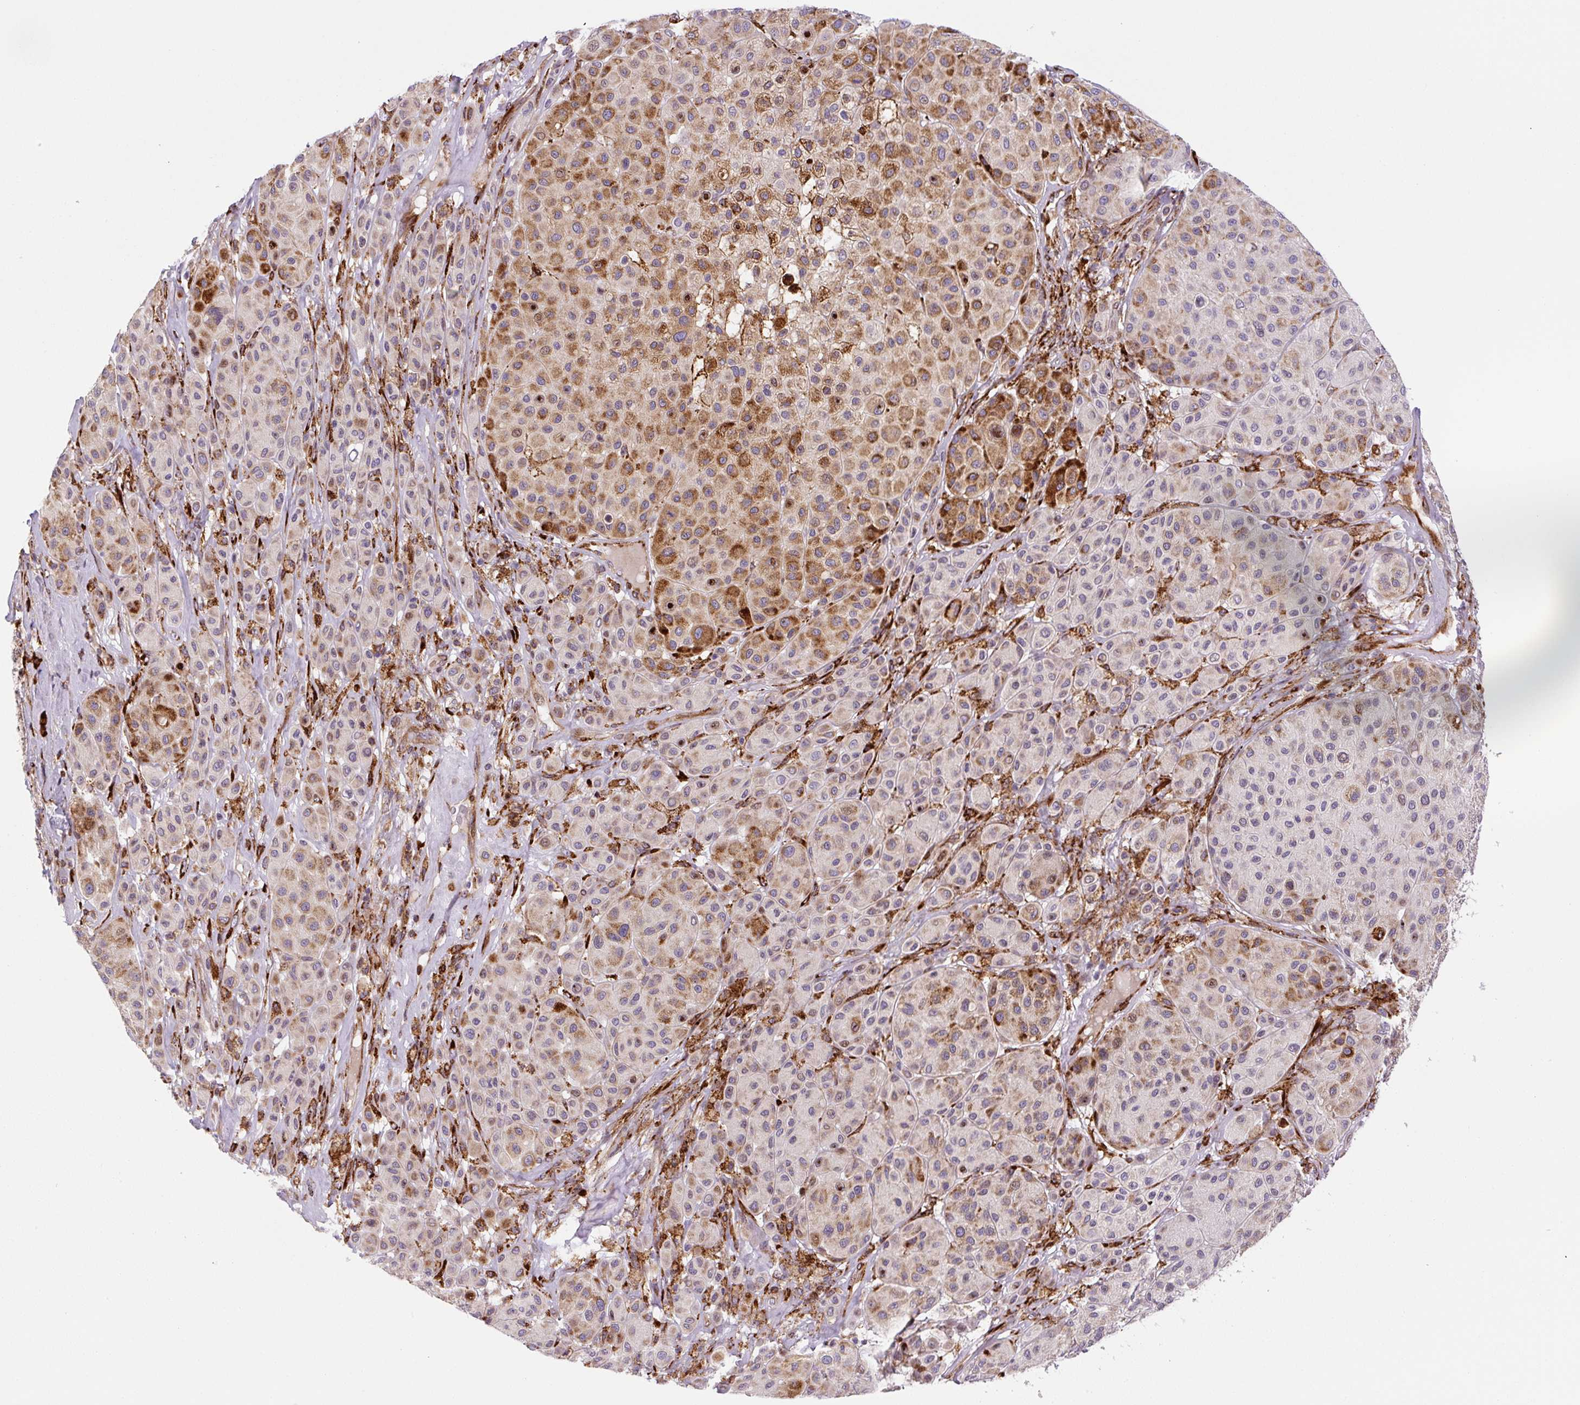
{"staining": {"intensity": "strong", "quantity": "25%-75%", "location": "cytoplasmic/membranous"}, "tissue": "melanoma", "cell_type": "Tumor cells", "image_type": "cancer", "snomed": [{"axis": "morphology", "description": "Malignant melanoma, Metastatic site"}, {"axis": "topography", "description": "Smooth muscle"}], "caption": "Immunohistochemistry (IHC) of melanoma displays high levels of strong cytoplasmic/membranous staining in about 25%-75% of tumor cells.", "gene": "DISP3", "patient": {"sex": "male", "age": 41}}